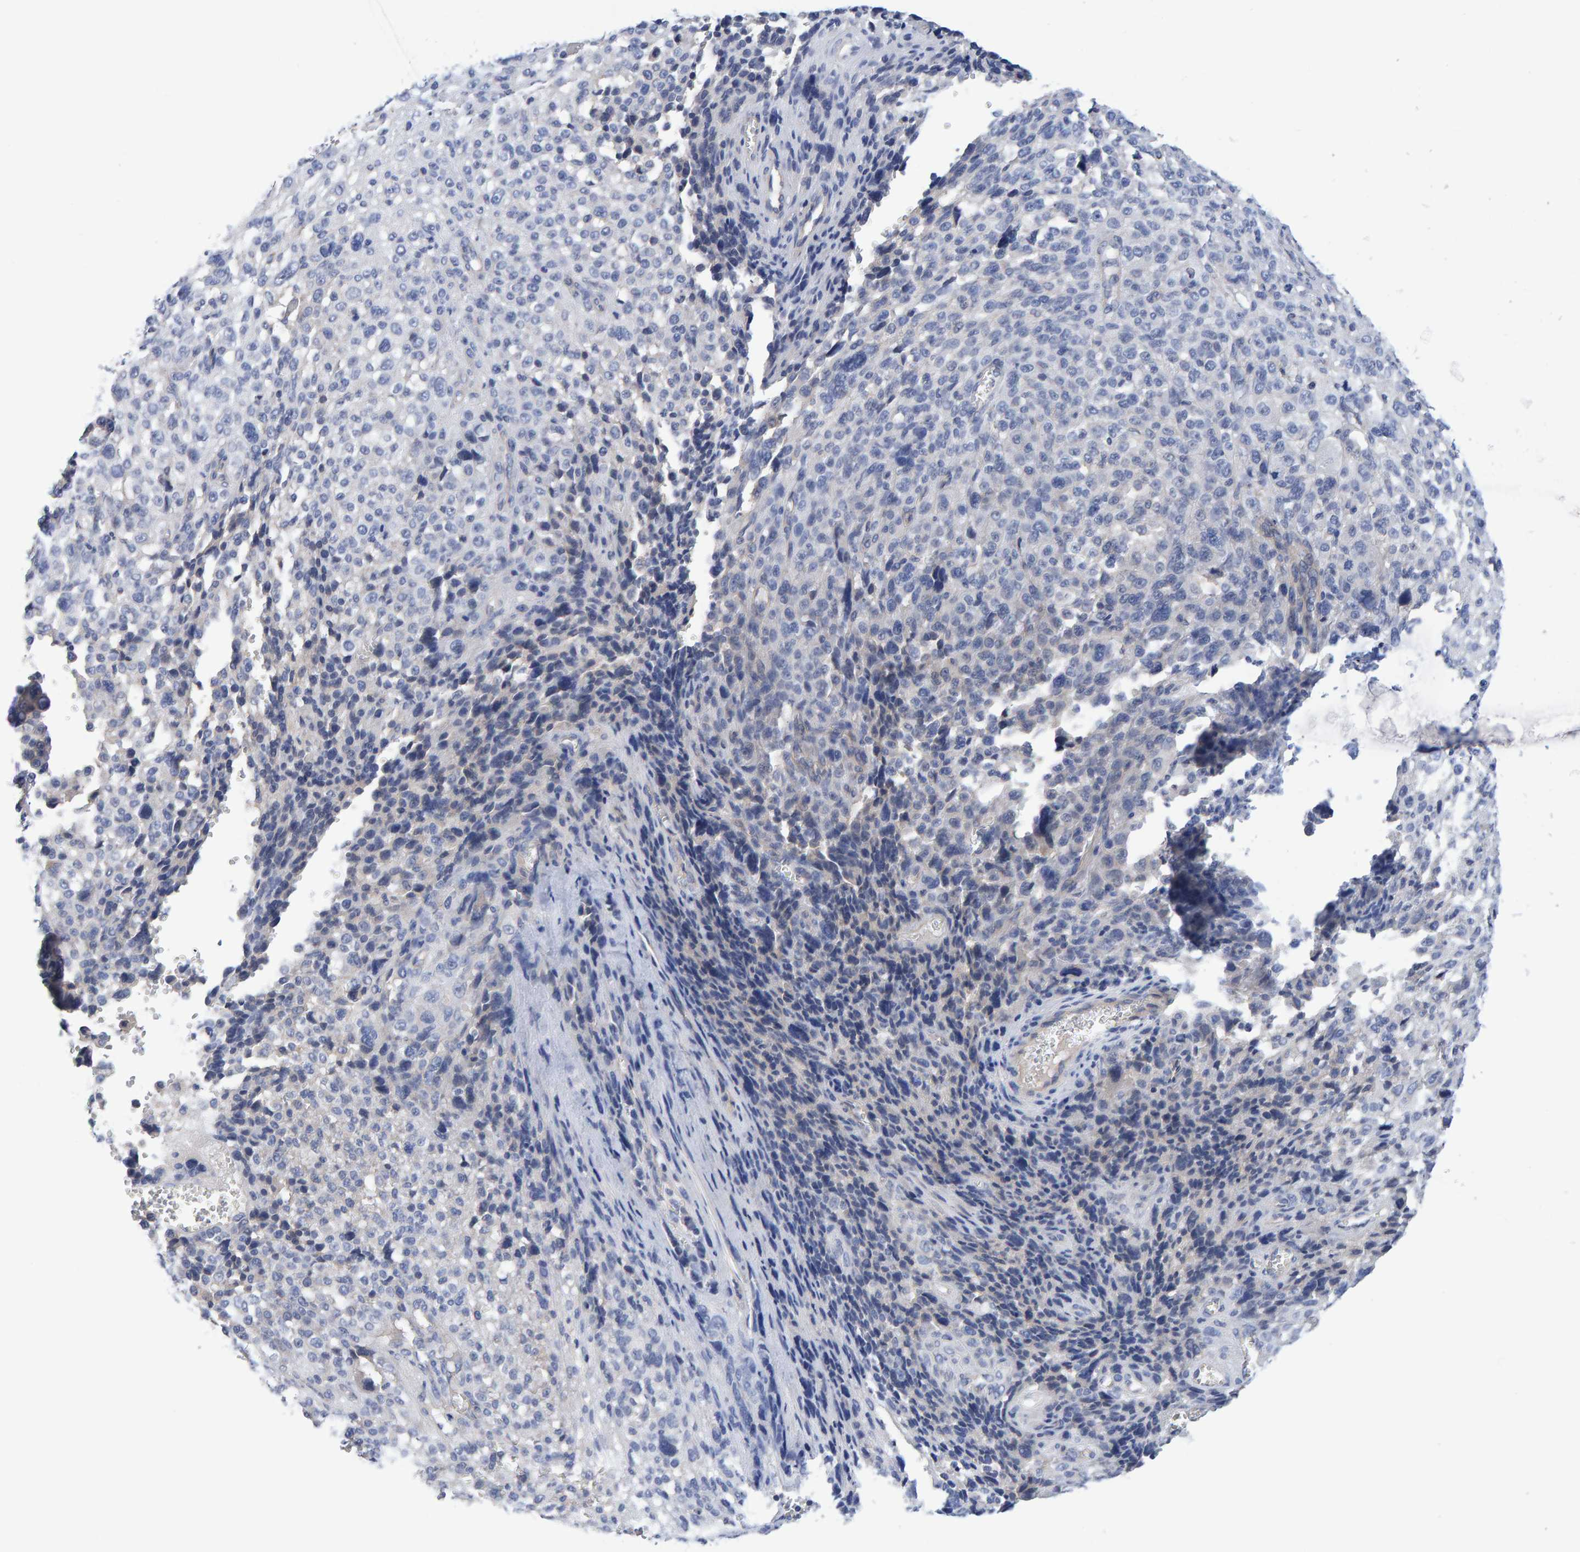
{"staining": {"intensity": "negative", "quantity": "none", "location": "none"}, "tissue": "melanoma", "cell_type": "Tumor cells", "image_type": "cancer", "snomed": [{"axis": "morphology", "description": "Malignant melanoma, NOS"}, {"axis": "topography", "description": "Skin"}], "caption": "Malignant melanoma was stained to show a protein in brown. There is no significant staining in tumor cells.", "gene": "EFR3A", "patient": {"sex": "female", "age": 55}}